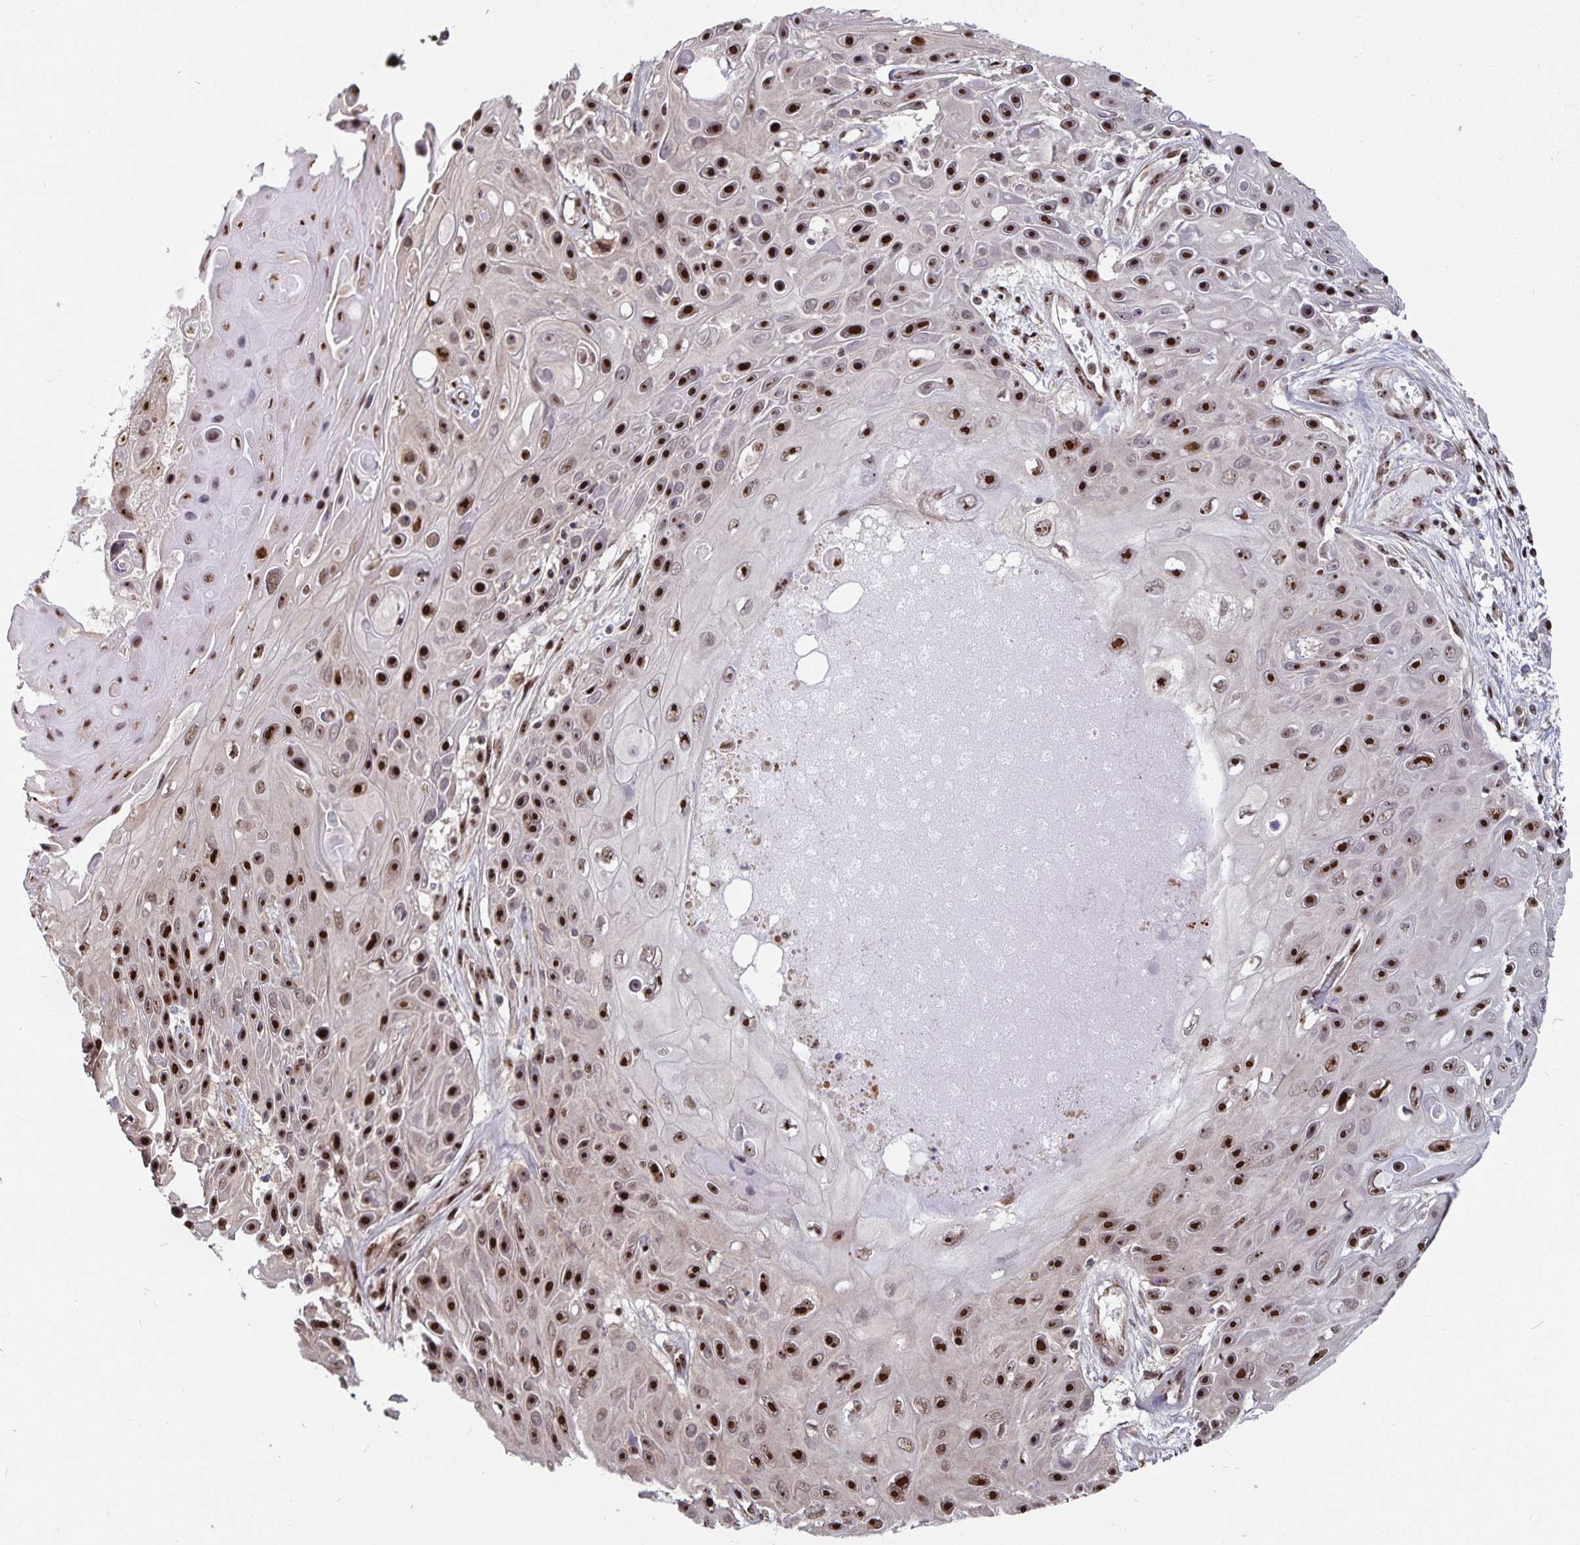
{"staining": {"intensity": "strong", "quantity": ">75%", "location": "nuclear"}, "tissue": "skin cancer", "cell_type": "Tumor cells", "image_type": "cancer", "snomed": [{"axis": "morphology", "description": "Squamous cell carcinoma, NOS"}, {"axis": "topography", "description": "Skin"}], "caption": "DAB immunohistochemical staining of human squamous cell carcinoma (skin) shows strong nuclear protein positivity in about >75% of tumor cells.", "gene": "LAS1L", "patient": {"sex": "male", "age": 82}}